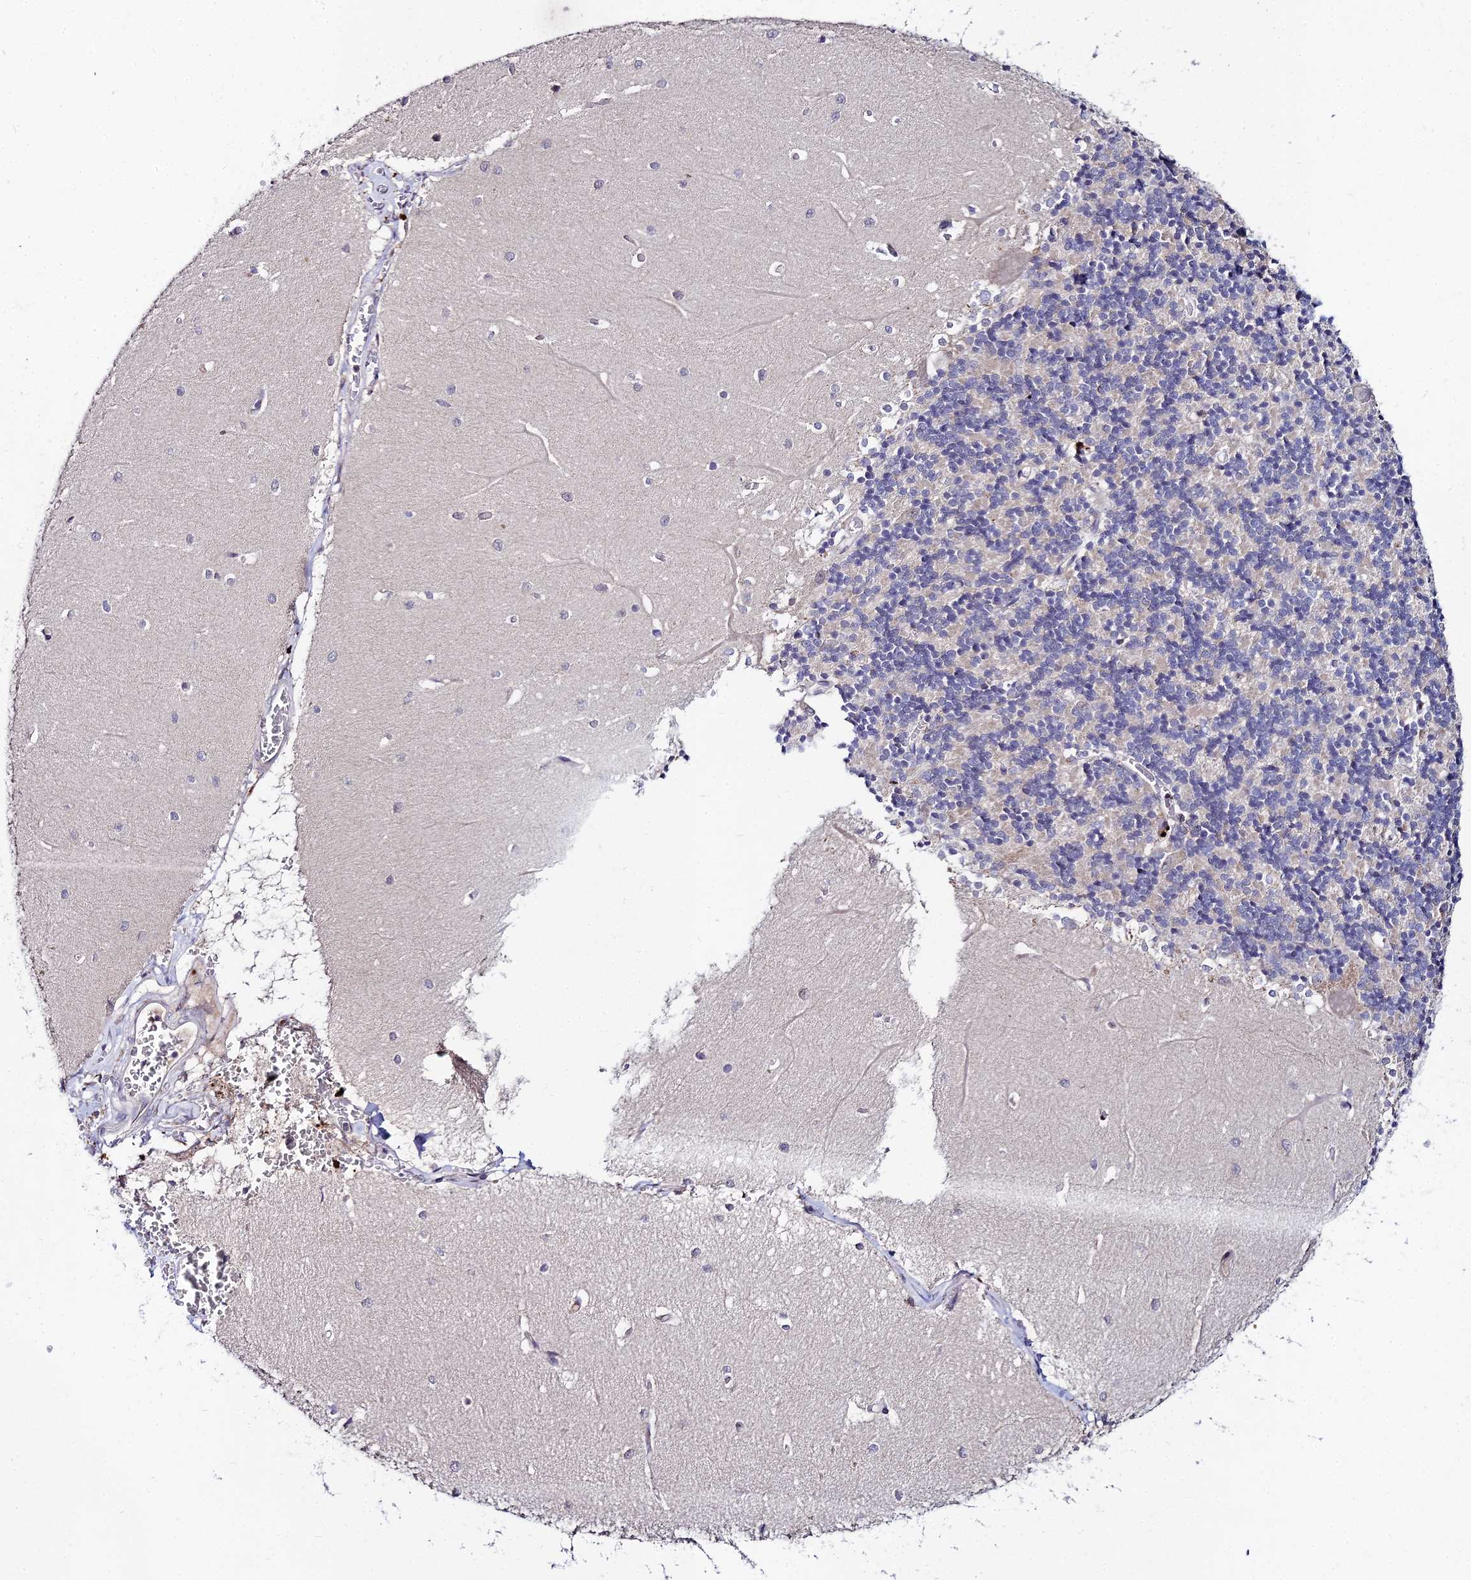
{"staining": {"intensity": "negative", "quantity": "none", "location": "none"}, "tissue": "cerebellum", "cell_type": "Cells in granular layer", "image_type": "normal", "snomed": [{"axis": "morphology", "description": "Normal tissue, NOS"}, {"axis": "topography", "description": "Cerebellum"}], "caption": "Cells in granular layer show no significant protein expression in benign cerebellum. (DAB (3,3'-diaminobenzidine) IHC visualized using brightfield microscopy, high magnification).", "gene": "WDR43", "patient": {"sex": "male", "age": 37}}